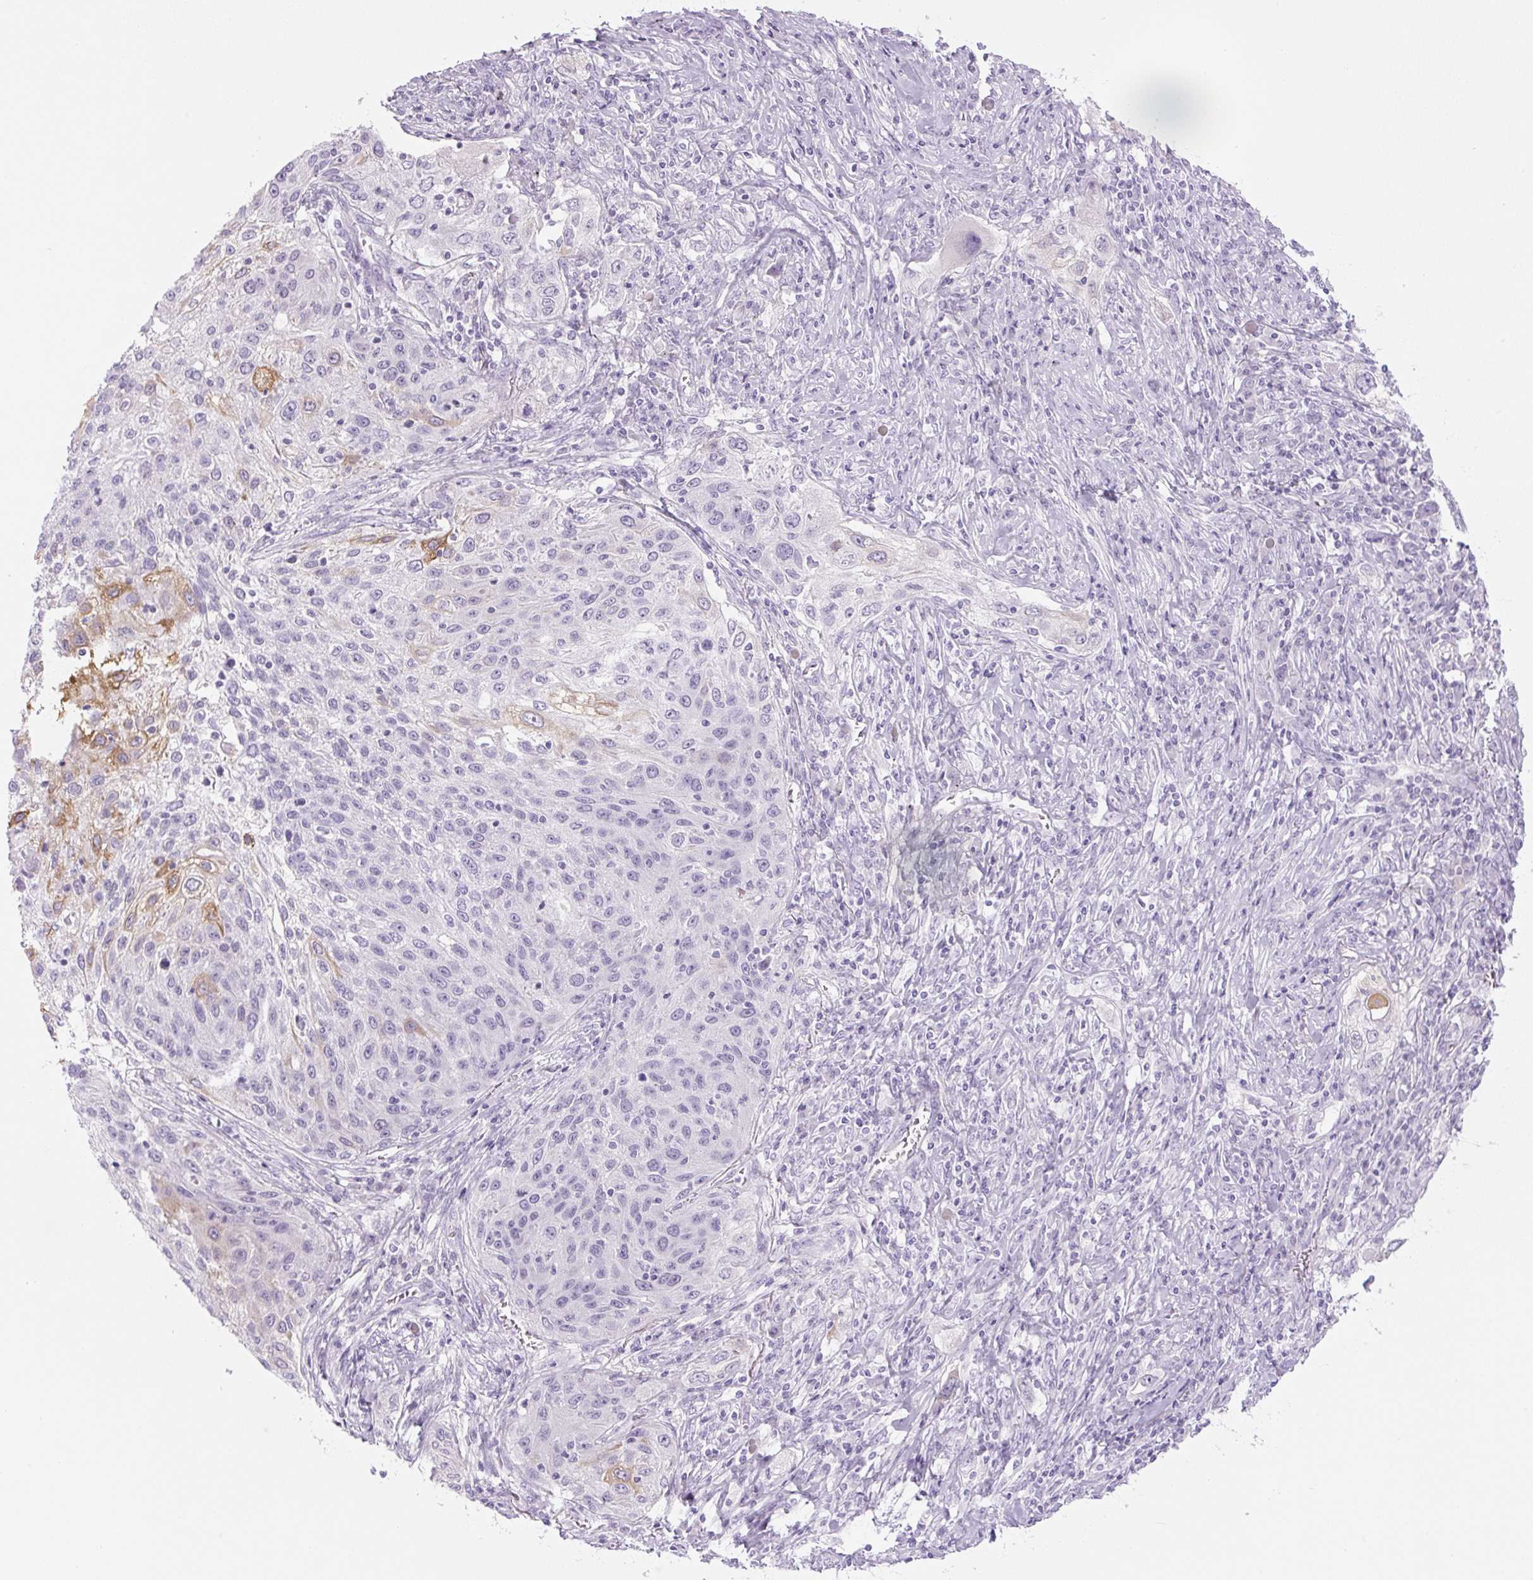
{"staining": {"intensity": "moderate", "quantity": "<25%", "location": "cytoplasmic/membranous"}, "tissue": "lung cancer", "cell_type": "Tumor cells", "image_type": "cancer", "snomed": [{"axis": "morphology", "description": "Squamous cell carcinoma, NOS"}, {"axis": "topography", "description": "Lung"}], "caption": "A brown stain labels moderate cytoplasmic/membranous positivity of a protein in lung cancer tumor cells.", "gene": "COL9A2", "patient": {"sex": "female", "age": 69}}